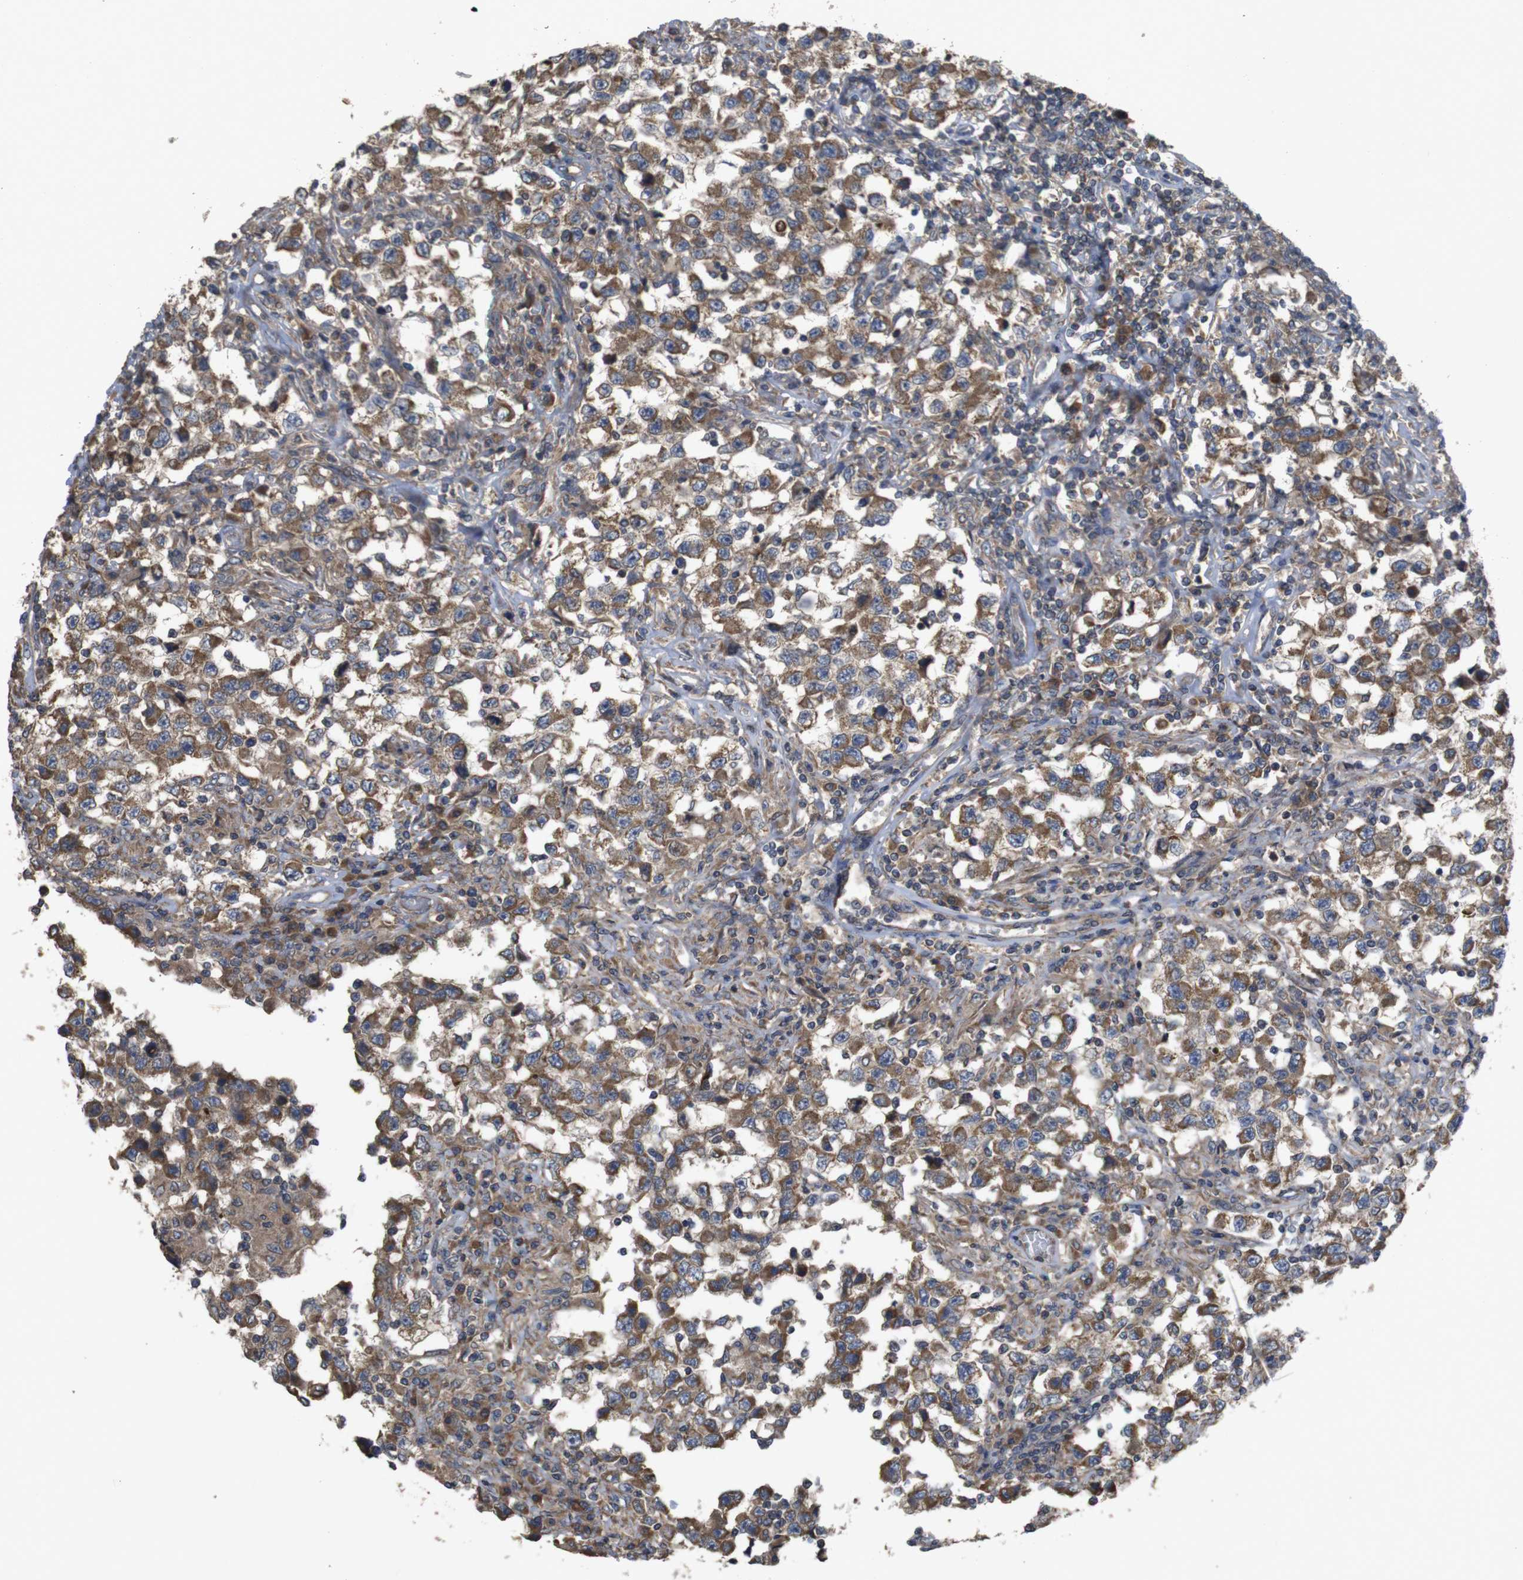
{"staining": {"intensity": "strong", "quantity": "25%-75%", "location": "cytoplasmic/membranous"}, "tissue": "testis cancer", "cell_type": "Tumor cells", "image_type": "cancer", "snomed": [{"axis": "morphology", "description": "Carcinoma, Embryonal, NOS"}, {"axis": "topography", "description": "Testis"}], "caption": "This image displays embryonal carcinoma (testis) stained with immunohistochemistry (IHC) to label a protein in brown. The cytoplasmic/membranous of tumor cells show strong positivity for the protein. Nuclei are counter-stained blue.", "gene": "KCNS3", "patient": {"sex": "male", "age": 21}}